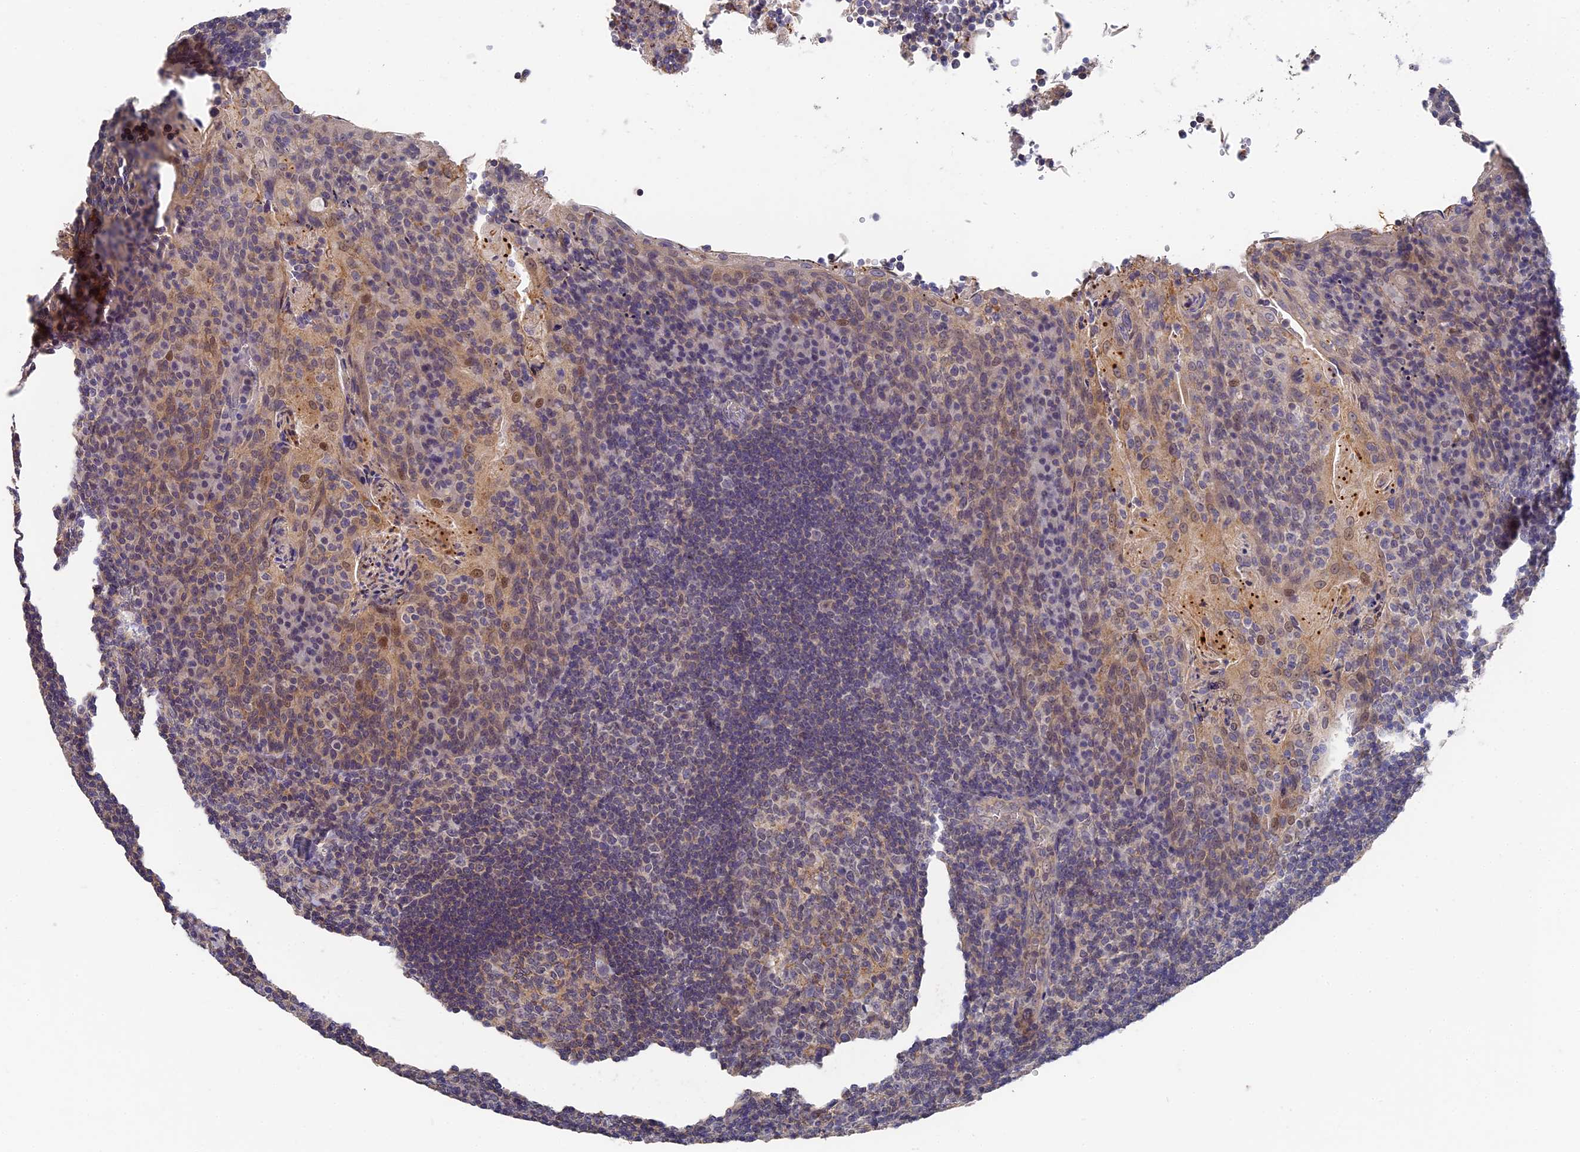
{"staining": {"intensity": "weak", "quantity": "<25%", "location": "cytoplasmic/membranous"}, "tissue": "tonsil", "cell_type": "Germinal center cells", "image_type": "normal", "snomed": [{"axis": "morphology", "description": "Normal tissue, NOS"}, {"axis": "topography", "description": "Tonsil"}], "caption": "Immunohistochemistry (IHC) of benign tonsil shows no staining in germinal center cells.", "gene": "CCDC113", "patient": {"sex": "male", "age": 17}}